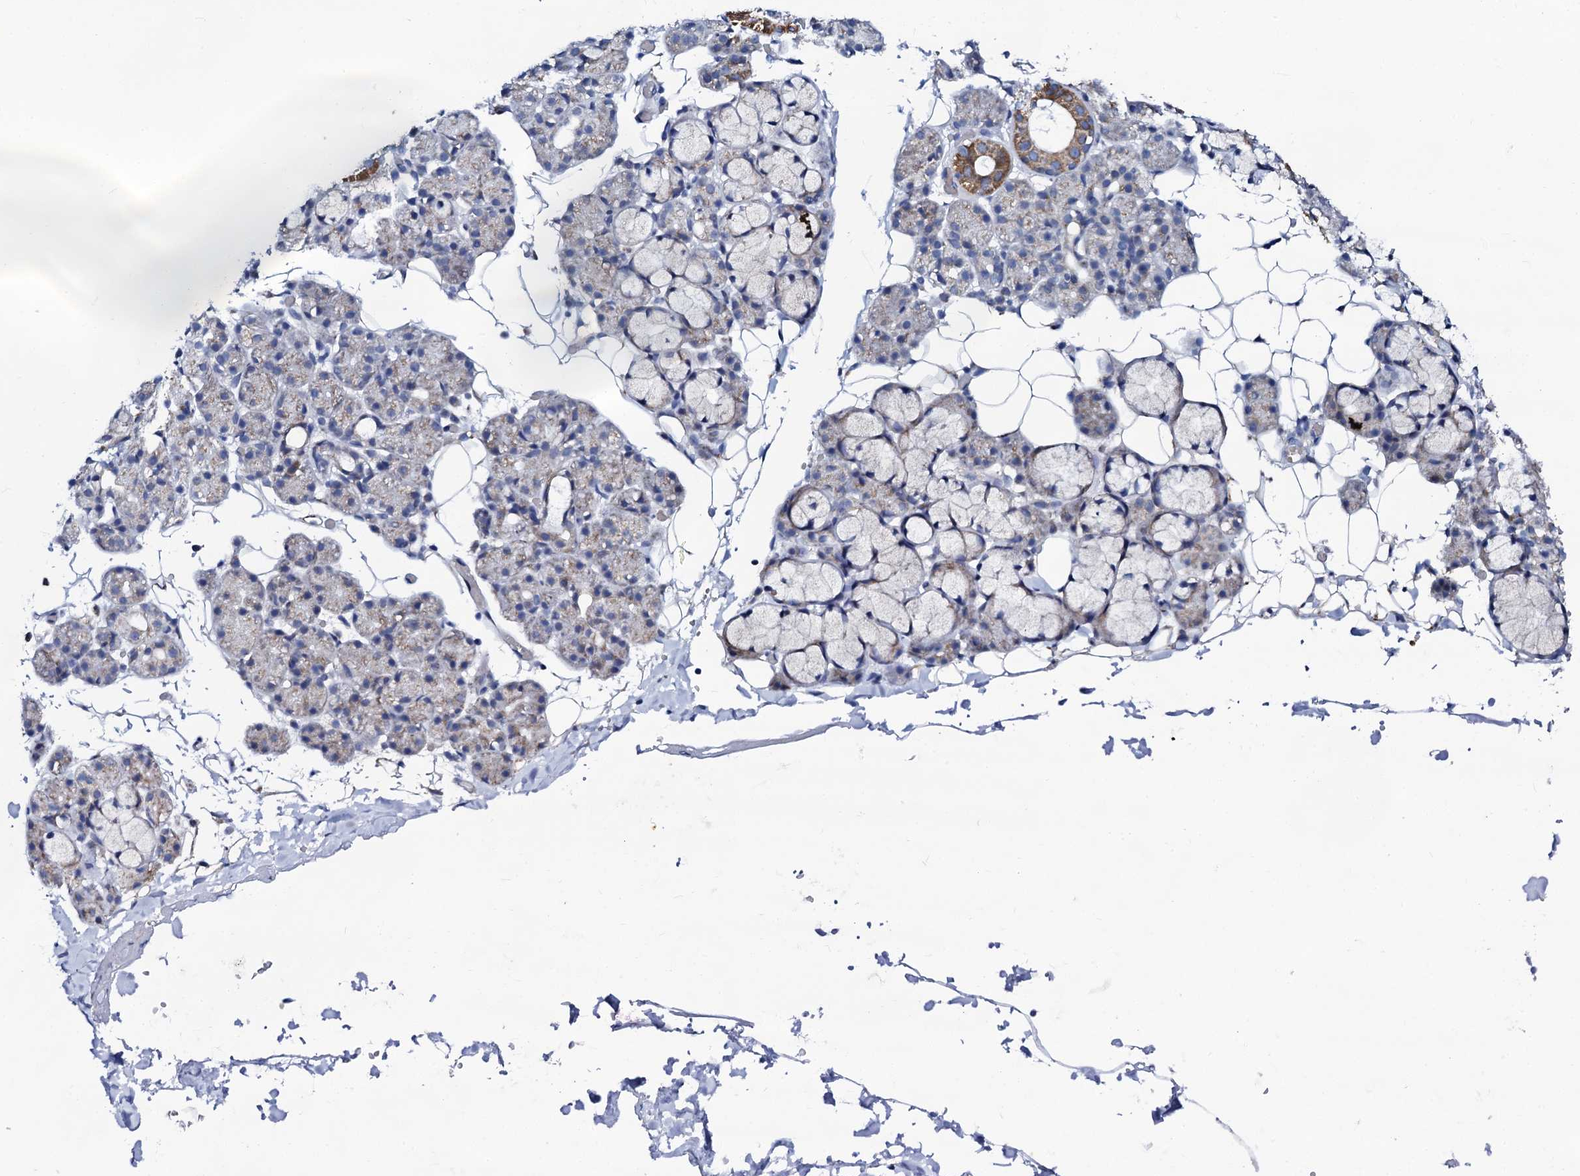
{"staining": {"intensity": "moderate", "quantity": "<25%", "location": "cytoplasmic/membranous"}, "tissue": "salivary gland", "cell_type": "Glandular cells", "image_type": "normal", "snomed": [{"axis": "morphology", "description": "Normal tissue, NOS"}, {"axis": "topography", "description": "Salivary gland"}], "caption": "A low amount of moderate cytoplasmic/membranous positivity is identified in about <25% of glandular cells in benign salivary gland. The staining was performed using DAB (3,3'-diaminobenzidine) to visualize the protein expression in brown, while the nuclei were stained in blue with hematoxylin (Magnification: 20x).", "gene": "SLC37A4", "patient": {"sex": "male", "age": 63}}